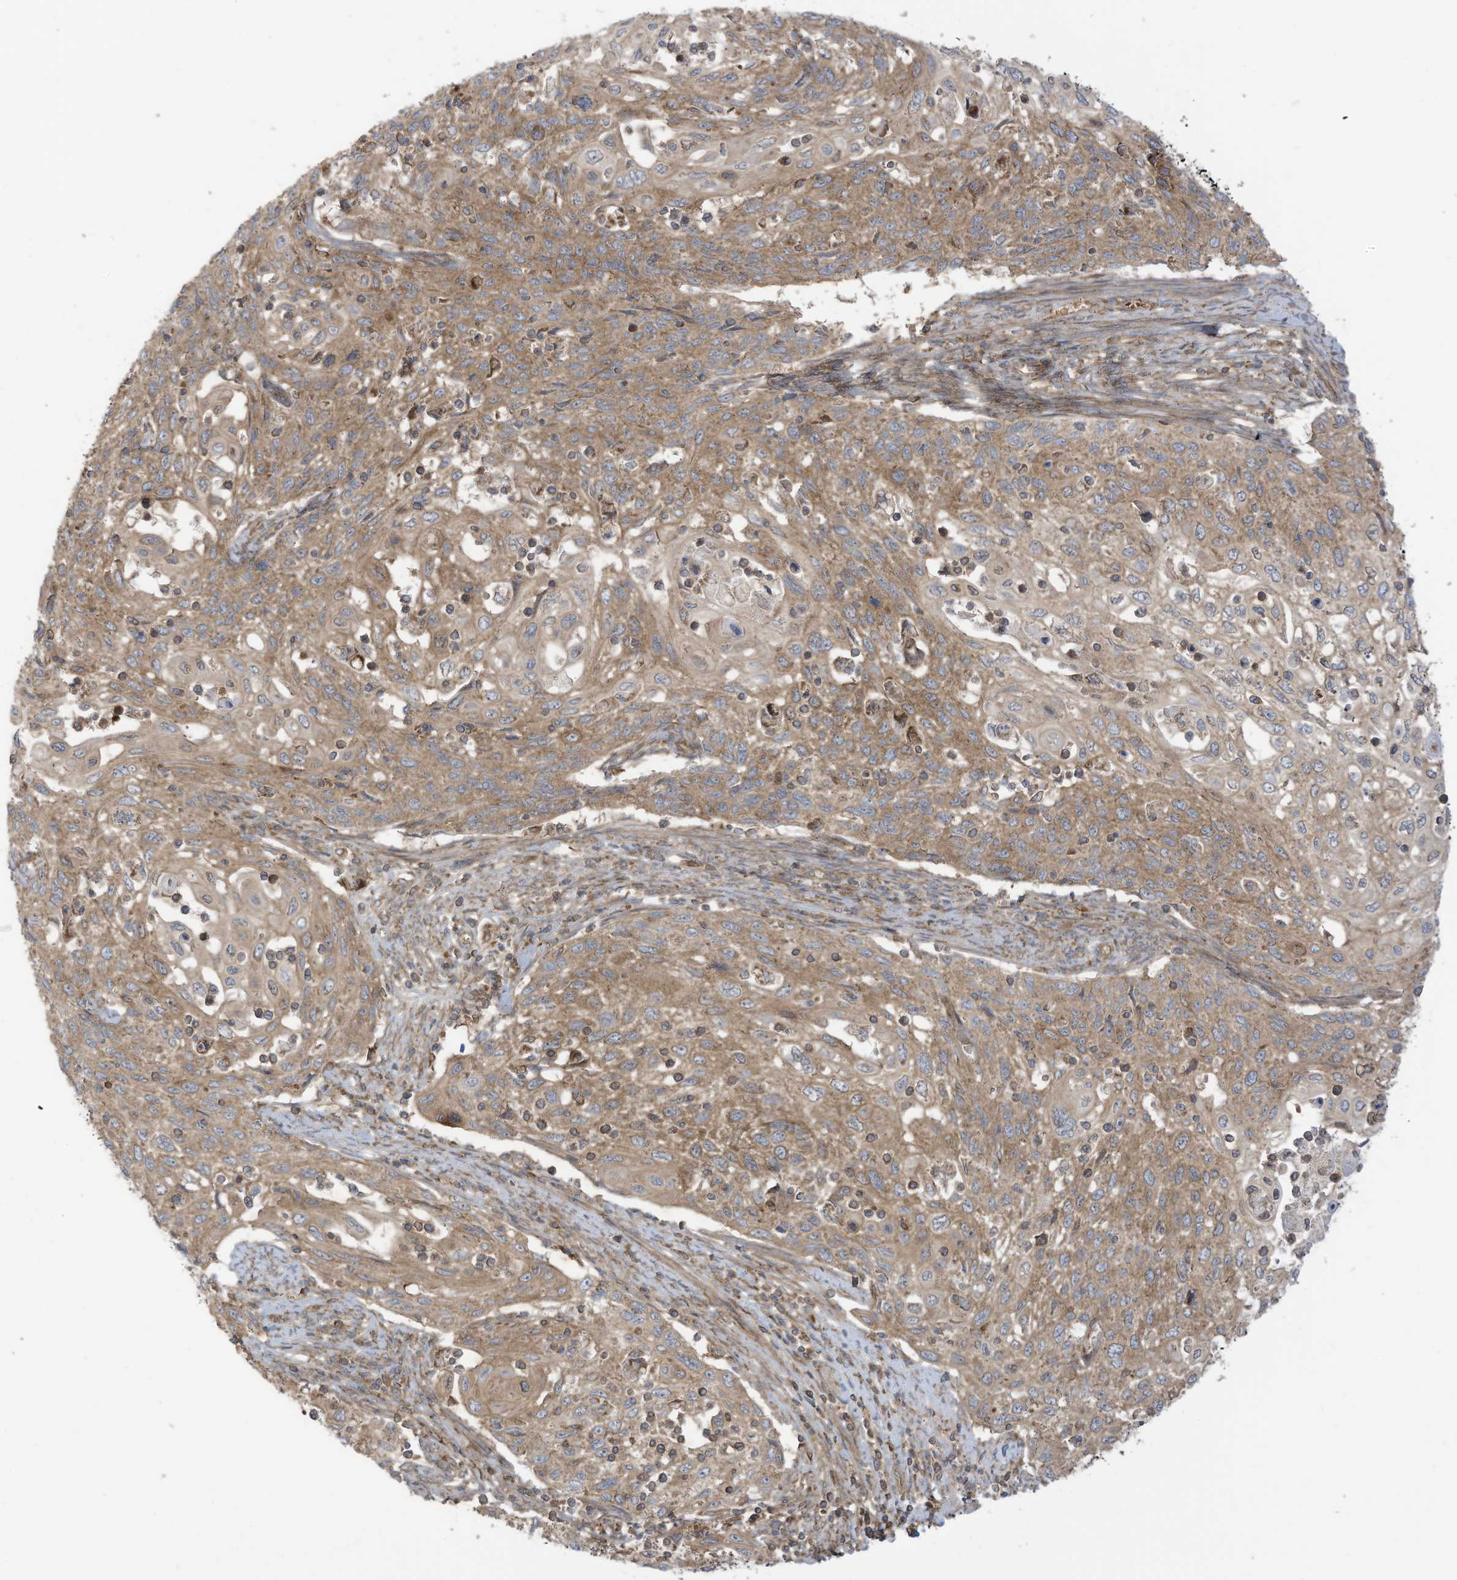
{"staining": {"intensity": "moderate", "quantity": ">75%", "location": "cytoplasmic/membranous"}, "tissue": "cervical cancer", "cell_type": "Tumor cells", "image_type": "cancer", "snomed": [{"axis": "morphology", "description": "Squamous cell carcinoma, NOS"}, {"axis": "topography", "description": "Cervix"}], "caption": "Protein analysis of squamous cell carcinoma (cervical) tissue demonstrates moderate cytoplasmic/membranous expression in approximately >75% of tumor cells.", "gene": "REPS1", "patient": {"sex": "female", "age": 70}}